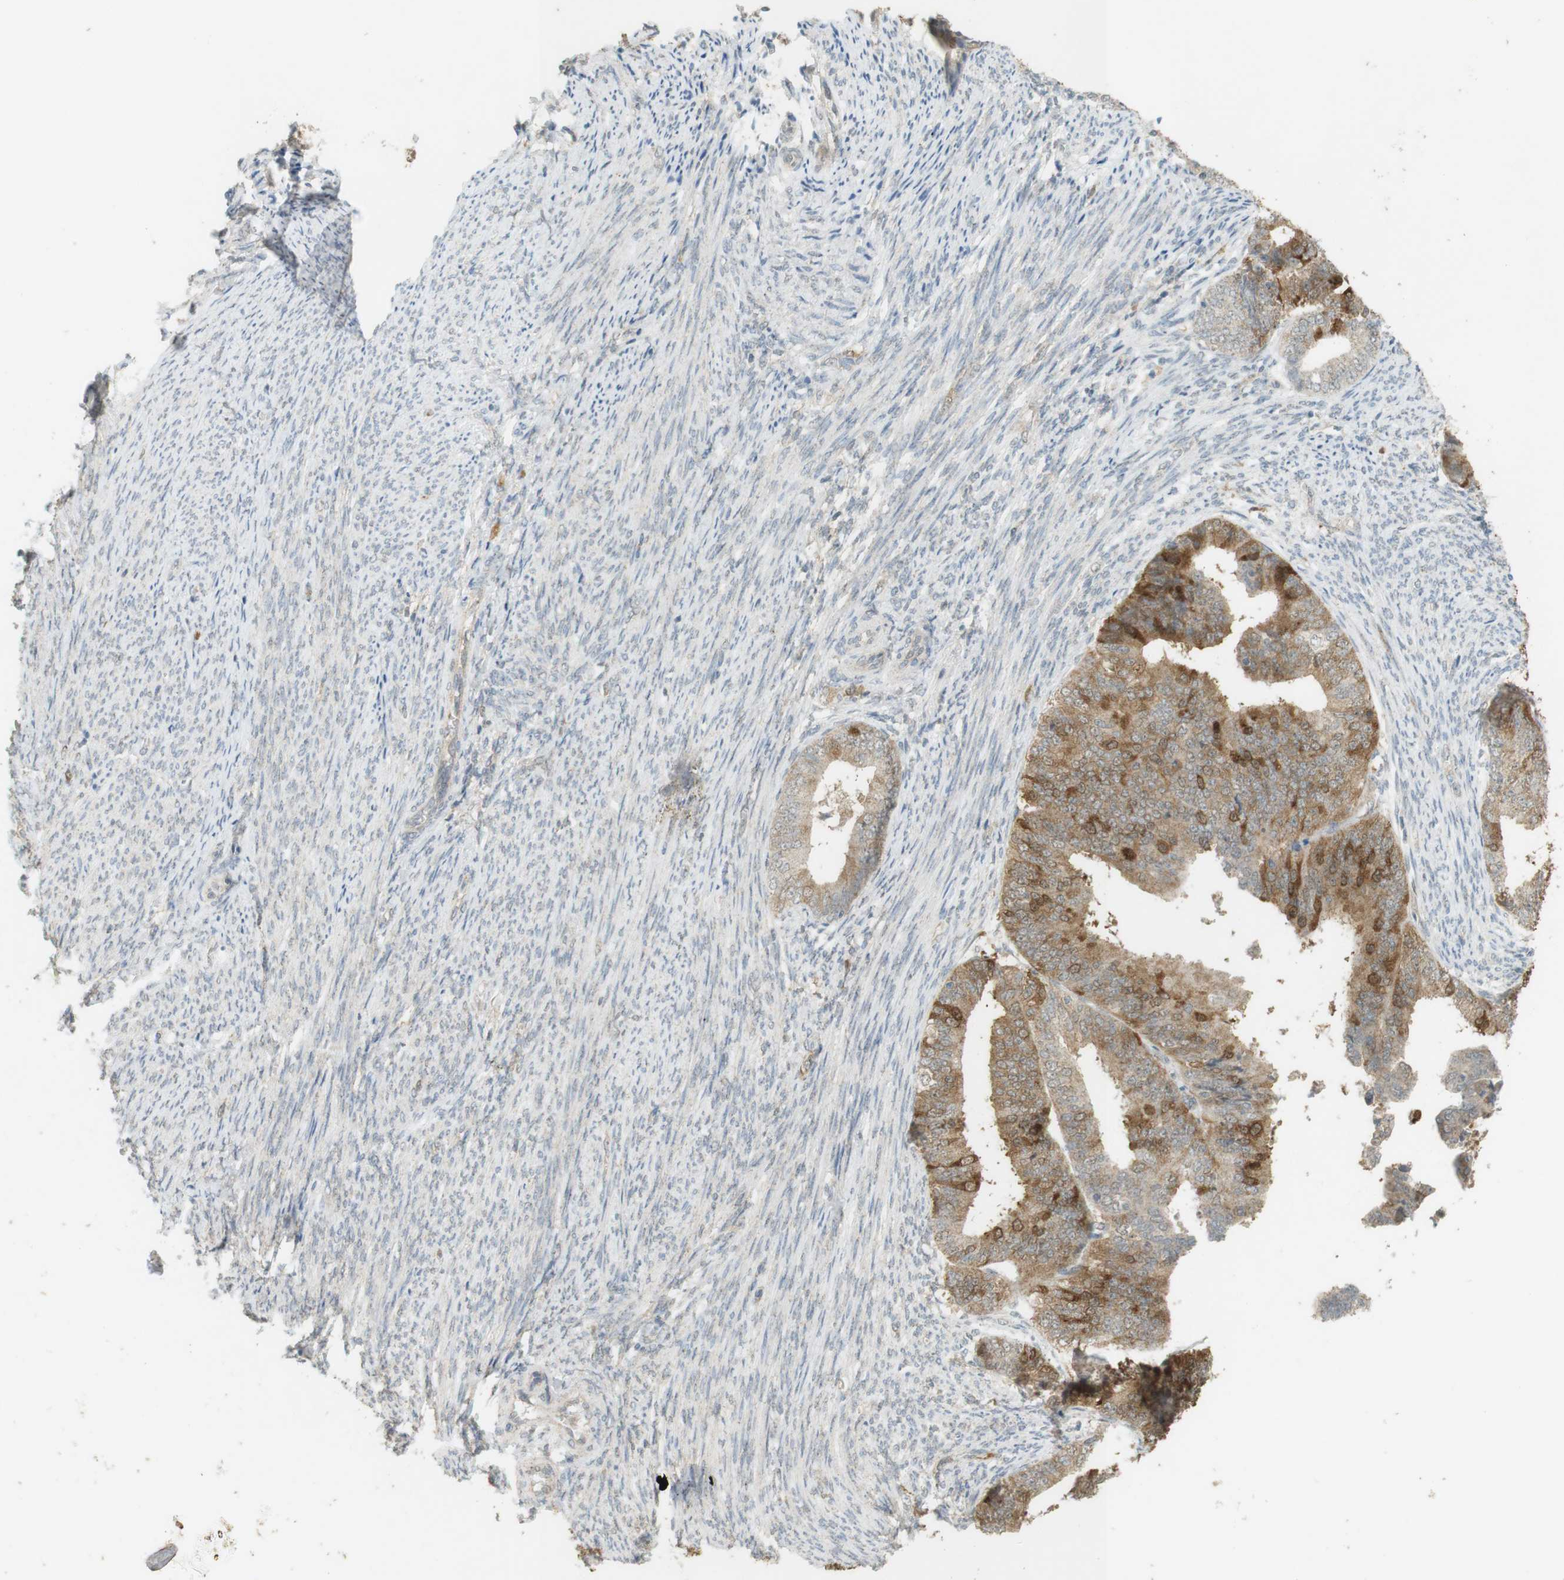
{"staining": {"intensity": "moderate", "quantity": "<25%", "location": "cytoplasmic/membranous"}, "tissue": "endometrial cancer", "cell_type": "Tumor cells", "image_type": "cancer", "snomed": [{"axis": "morphology", "description": "Adenocarcinoma, NOS"}, {"axis": "topography", "description": "Endometrium"}], "caption": "The image demonstrates a brown stain indicating the presence of a protein in the cytoplasmic/membranous of tumor cells in endometrial cancer. Nuclei are stained in blue.", "gene": "TTK", "patient": {"sex": "female", "age": 63}}